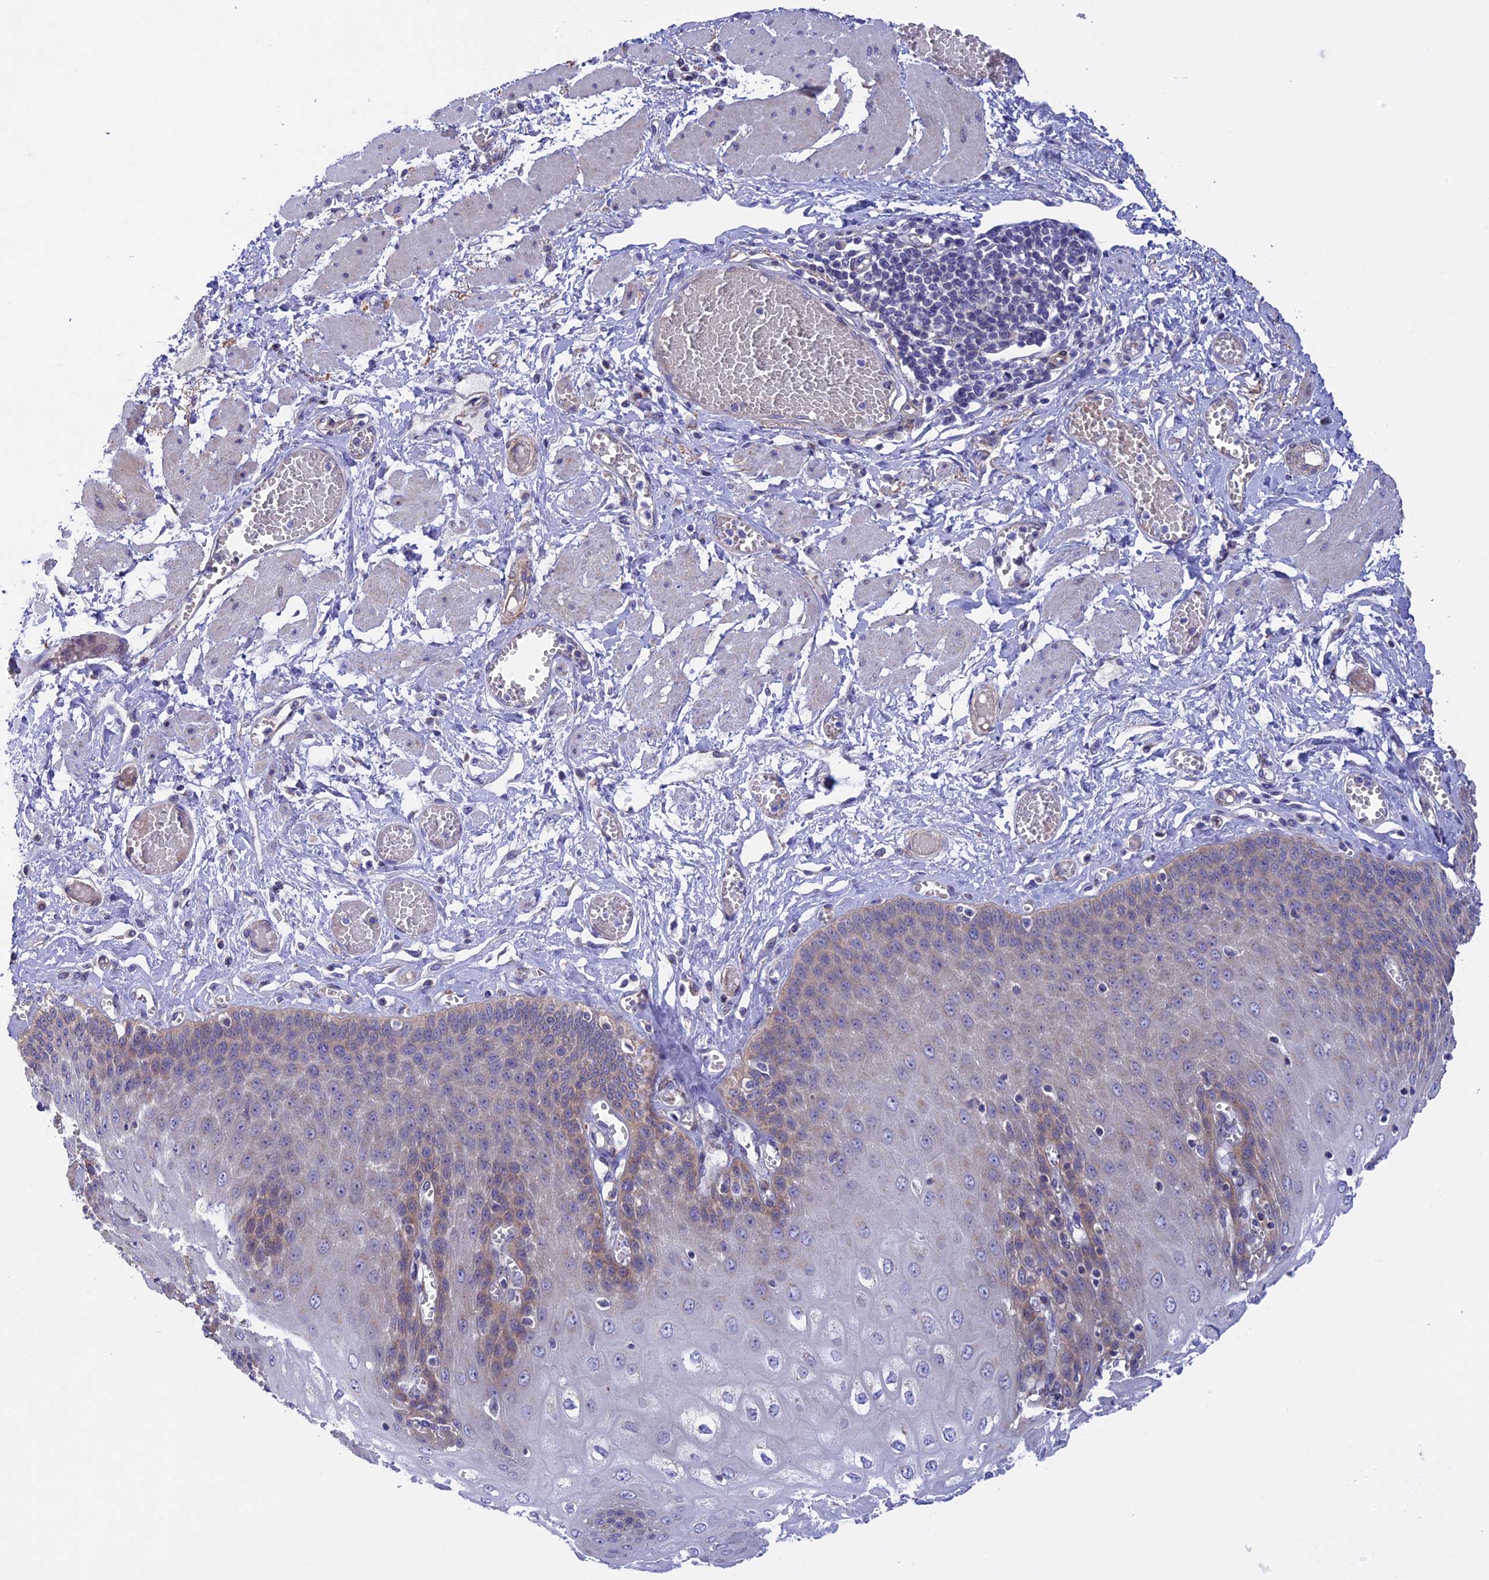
{"staining": {"intensity": "weak", "quantity": "25%-75%", "location": "cytoplasmic/membranous"}, "tissue": "esophagus", "cell_type": "Squamous epithelial cells", "image_type": "normal", "snomed": [{"axis": "morphology", "description": "Normal tissue, NOS"}, {"axis": "topography", "description": "Esophagus"}], "caption": "Immunohistochemical staining of unremarkable esophagus shows 25%-75% levels of weak cytoplasmic/membranous protein positivity in about 25%-75% of squamous epithelial cells. Nuclei are stained in blue.", "gene": "ETFDH", "patient": {"sex": "male", "age": 60}}